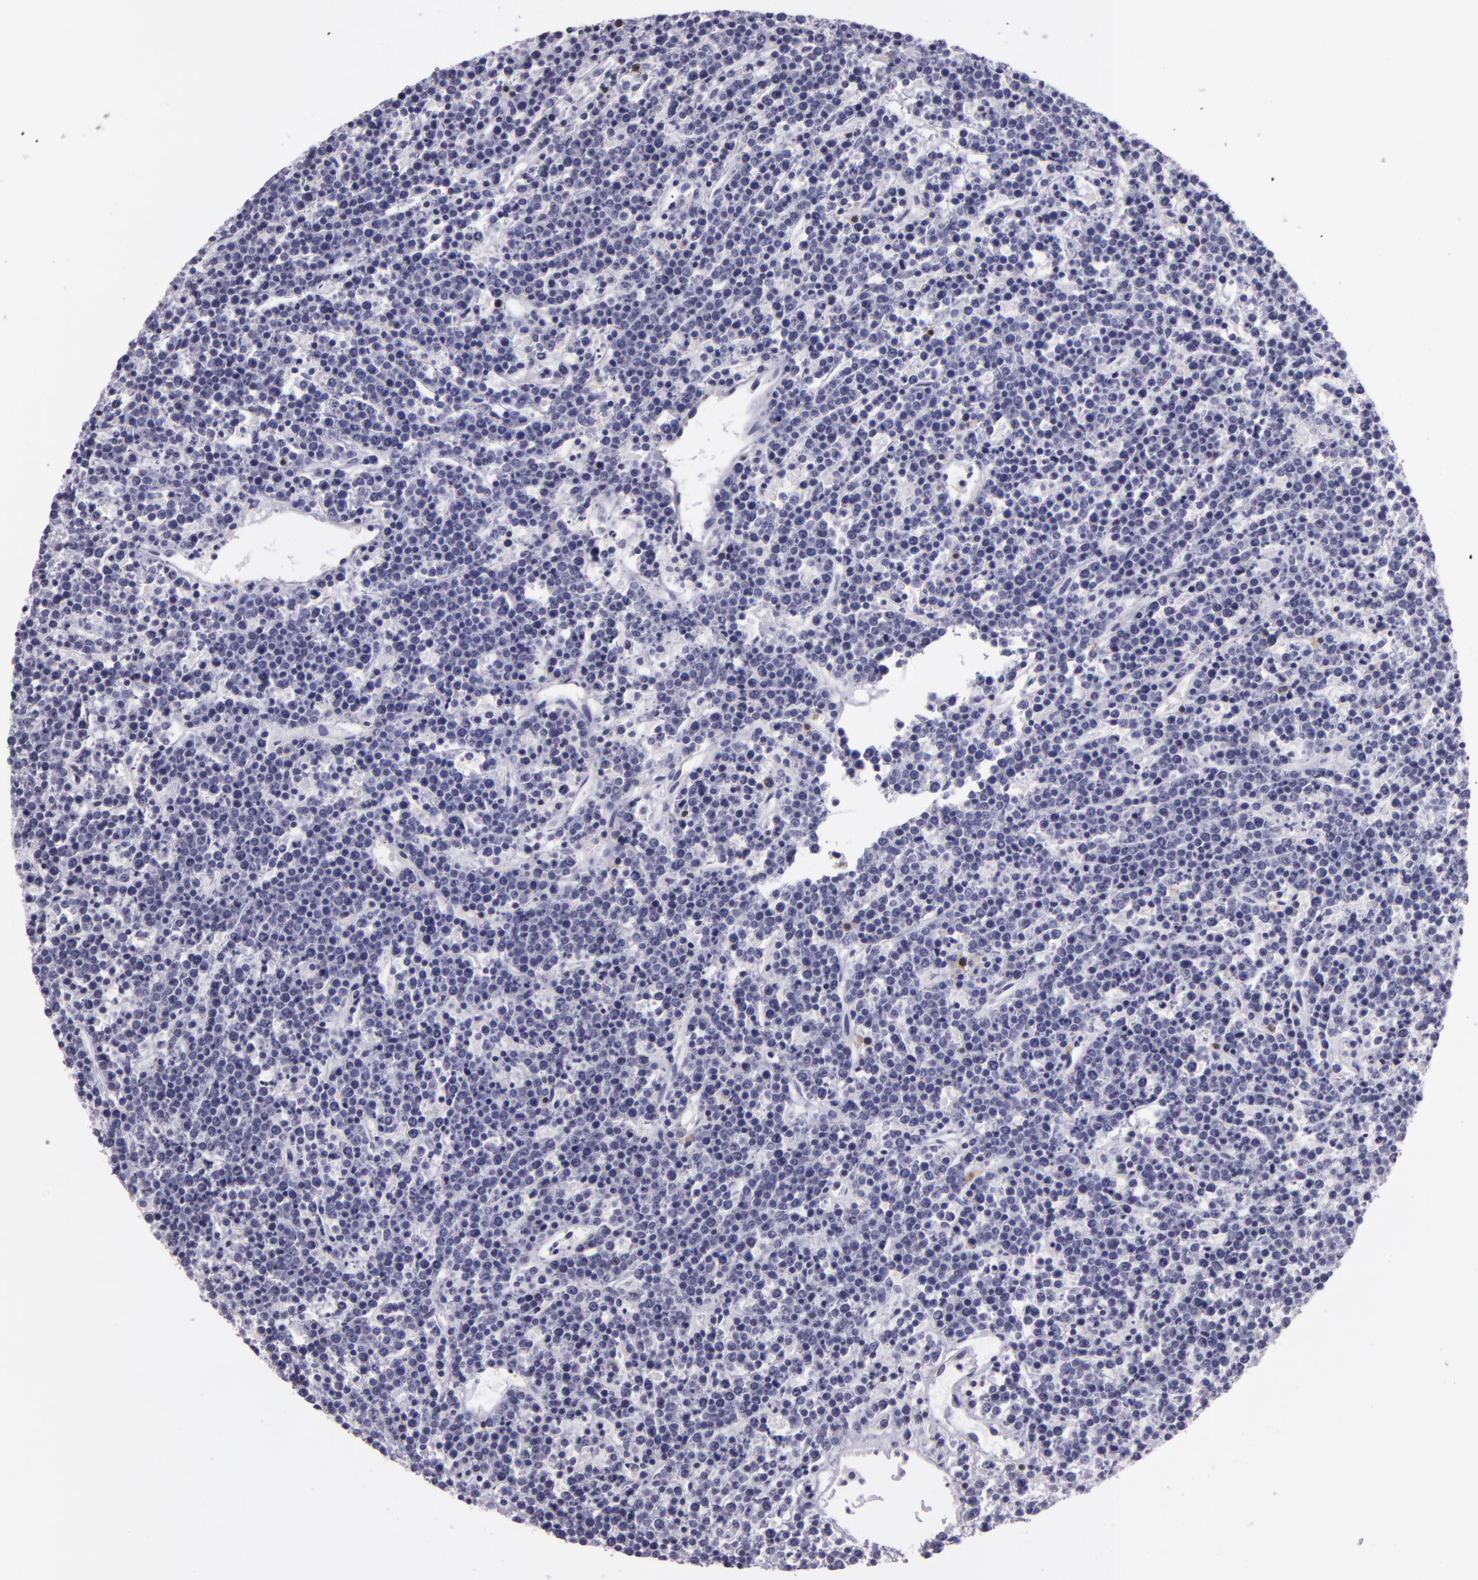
{"staining": {"intensity": "negative", "quantity": "none", "location": "none"}, "tissue": "lymphoma", "cell_type": "Tumor cells", "image_type": "cancer", "snomed": [{"axis": "morphology", "description": "Malignant lymphoma, non-Hodgkin's type, High grade"}, {"axis": "topography", "description": "Ovary"}], "caption": "This is an IHC photomicrograph of high-grade malignant lymphoma, non-Hodgkin's type. There is no expression in tumor cells.", "gene": "MT1A", "patient": {"sex": "female", "age": 56}}